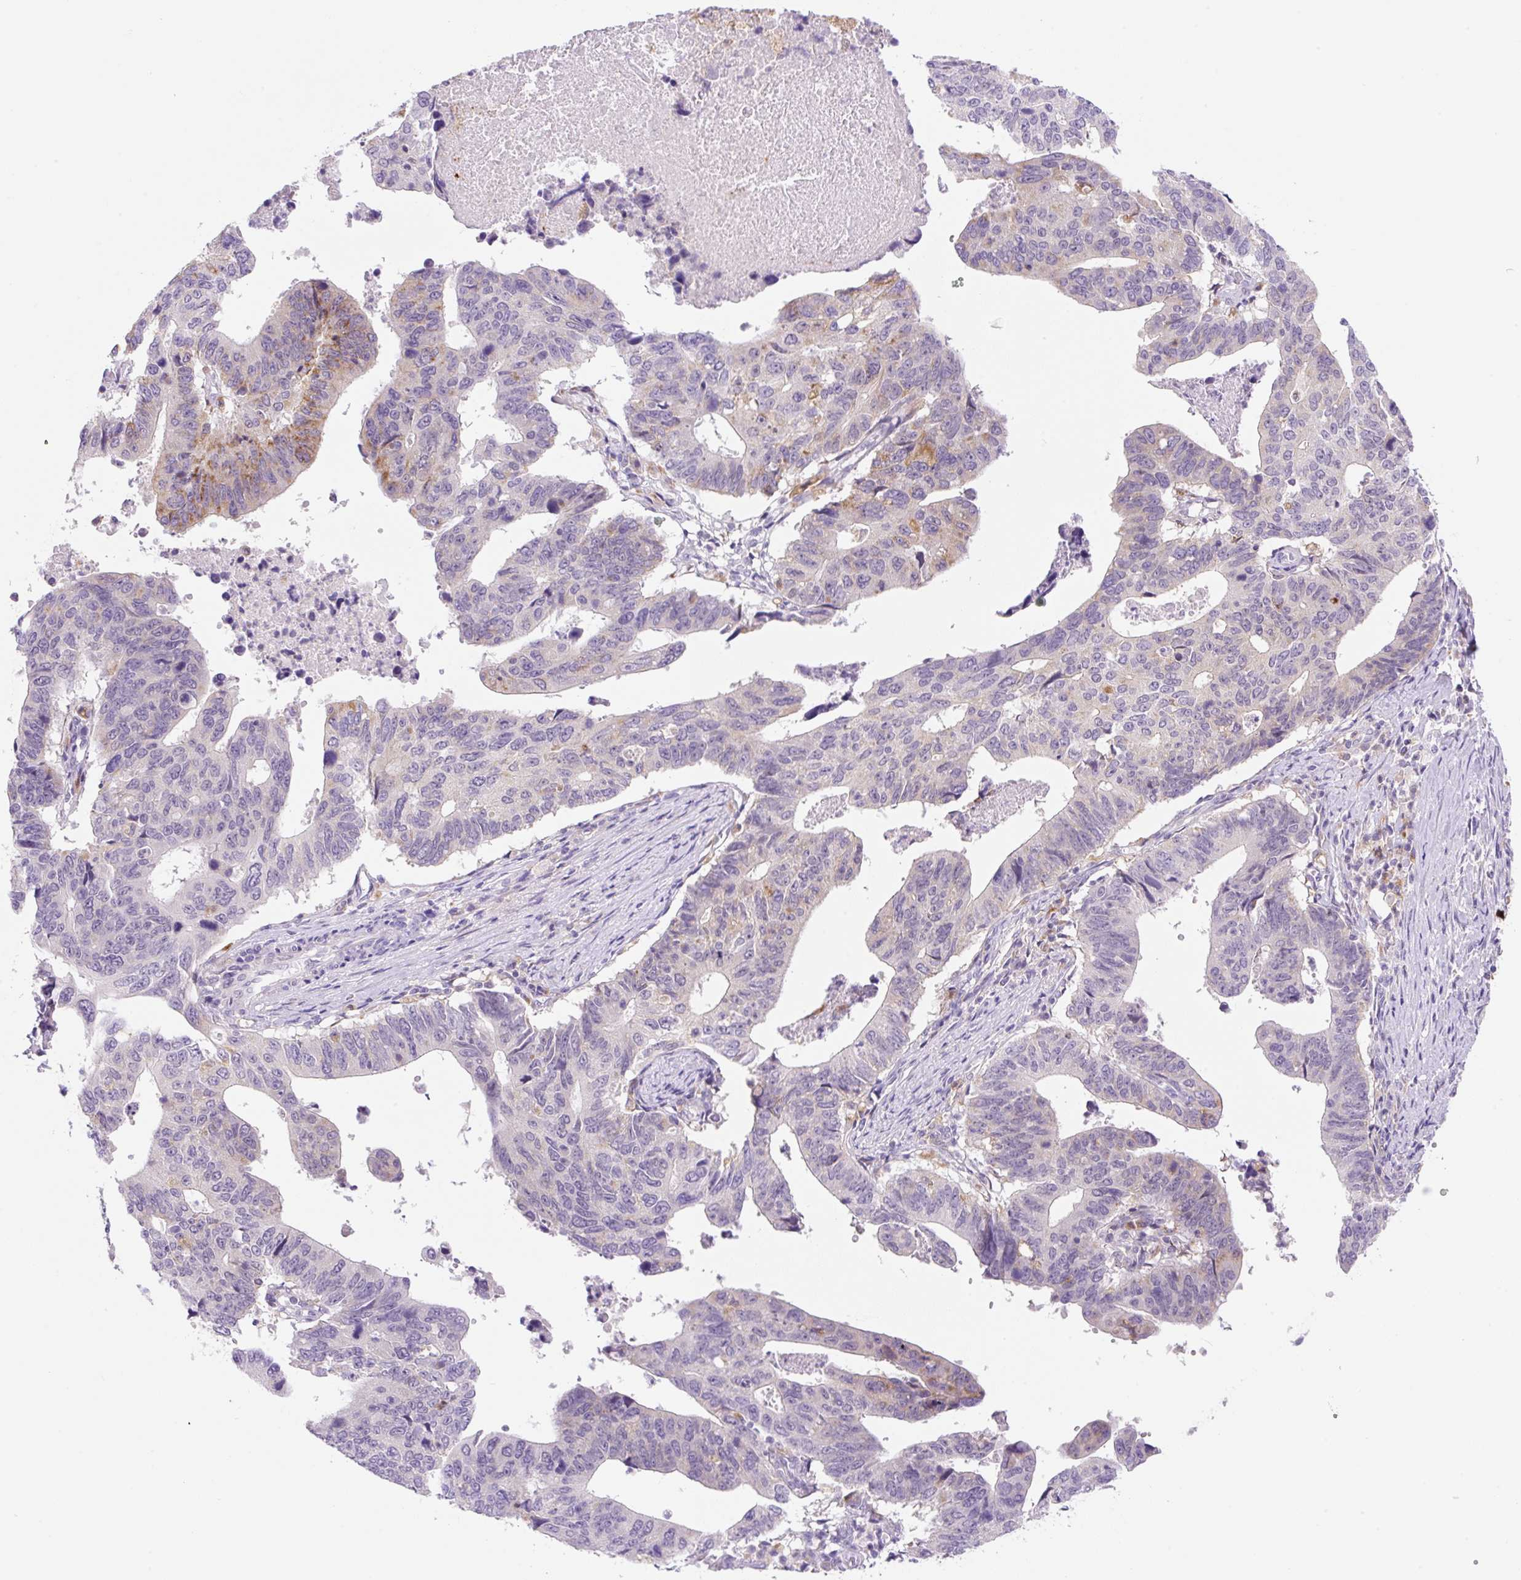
{"staining": {"intensity": "moderate", "quantity": "<25%", "location": "cytoplasmic/membranous"}, "tissue": "stomach cancer", "cell_type": "Tumor cells", "image_type": "cancer", "snomed": [{"axis": "morphology", "description": "Adenocarcinoma, NOS"}, {"axis": "topography", "description": "Stomach"}], "caption": "The micrograph shows a brown stain indicating the presence of a protein in the cytoplasmic/membranous of tumor cells in stomach cancer (adenocarcinoma).", "gene": "CEBPZOS", "patient": {"sex": "male", "age": 59}}